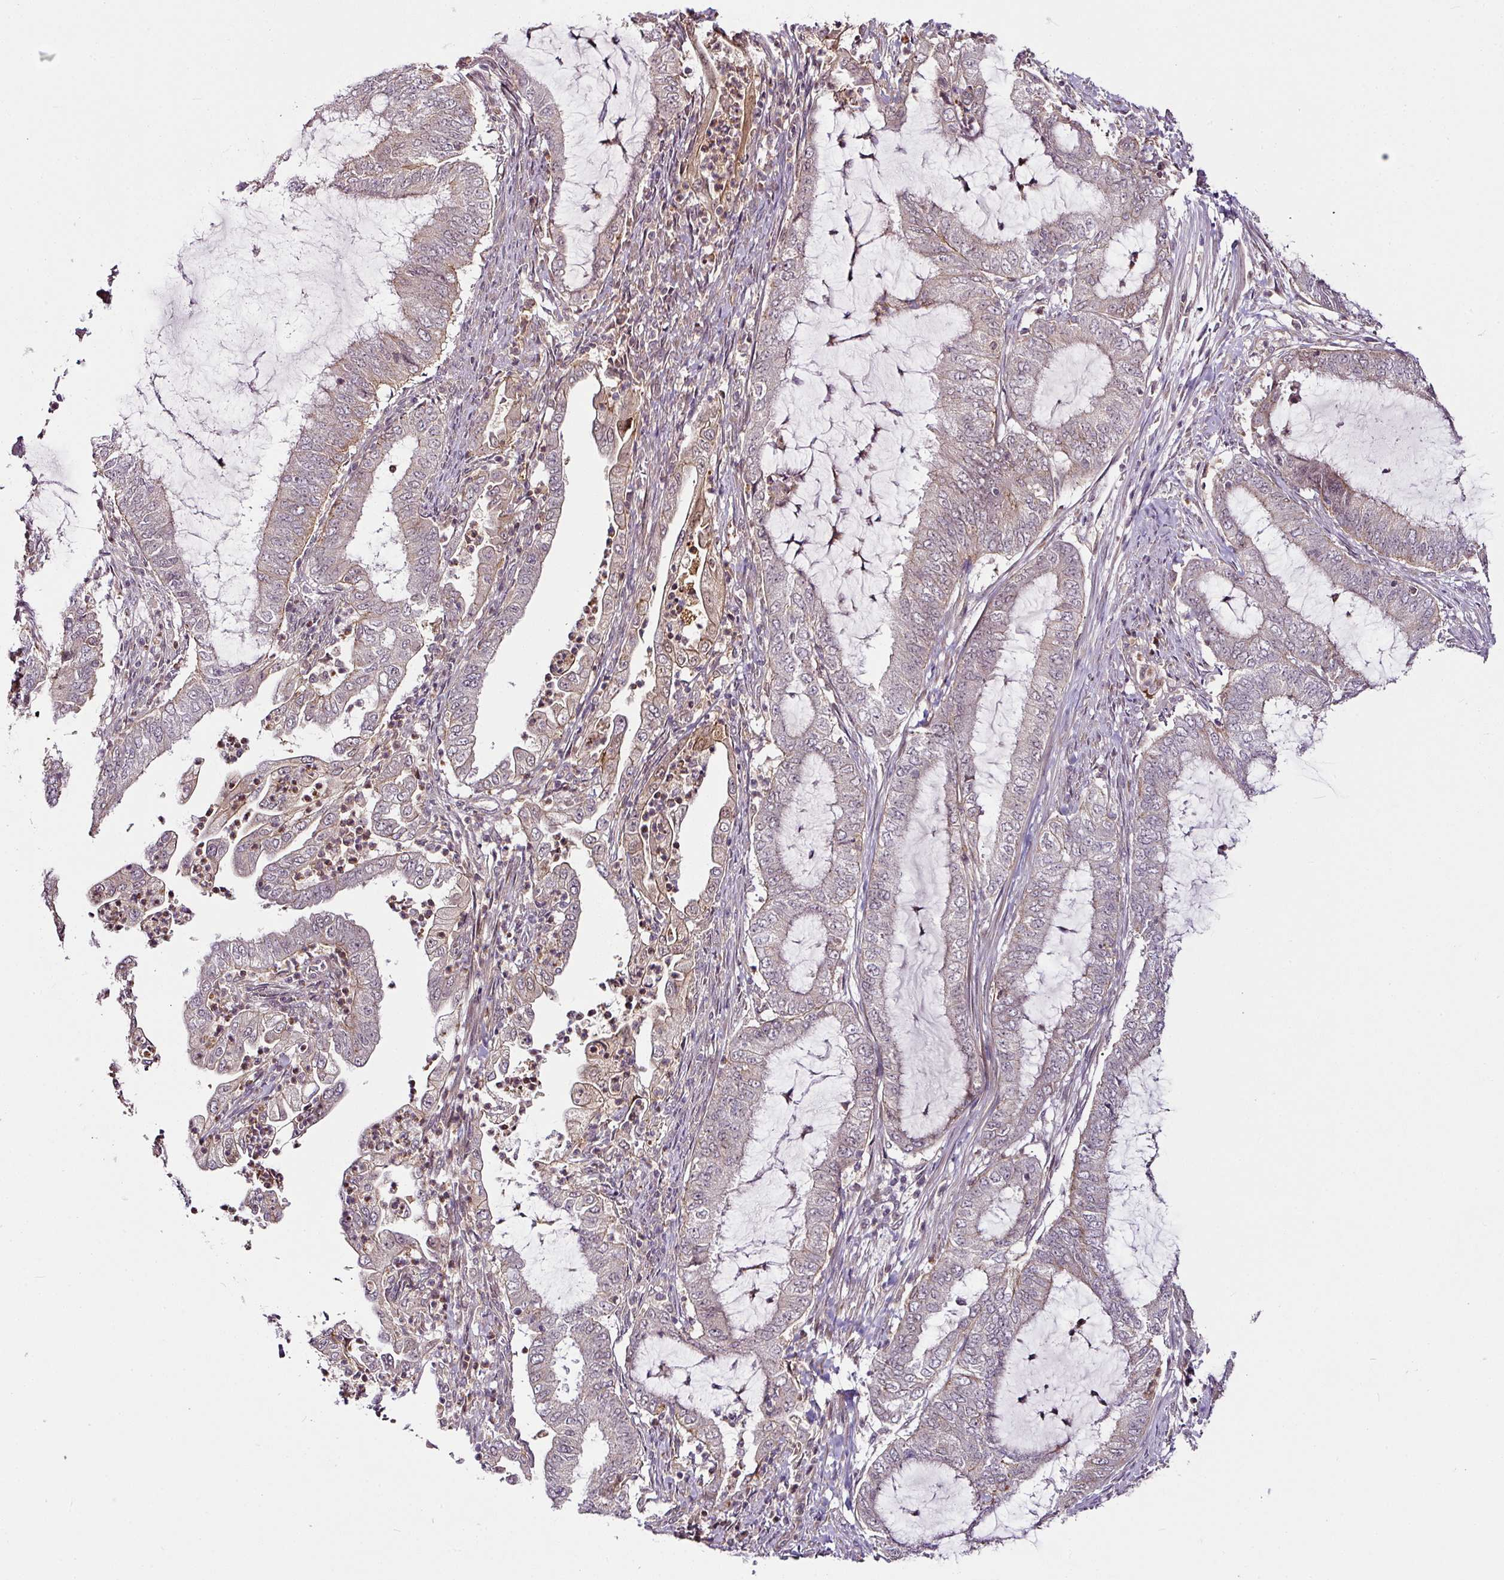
{"staining": {"intensity": "weak", "quantity": "25%-75%", "location": "cytoplasmic/membranous,nuclear"}, "tissue": "endometrial cancer", "cell_type": "Tumor cells", "image_type": "cancer", "snomed": [{"axis": "morphology", "description": "Adenocarcinoma, NOS"}, {"axis": "topography", "description": "Endometrium"}], "caption": "Protein expression analysis of human endometrial cancer (adenocarcinoma) reveals weak cytoplasmic/membranous and nuclear positivity in about 25%-75% of tumor cells.", "gene": "DCAF13", "patient": {"sex": "female", "age": 51}}